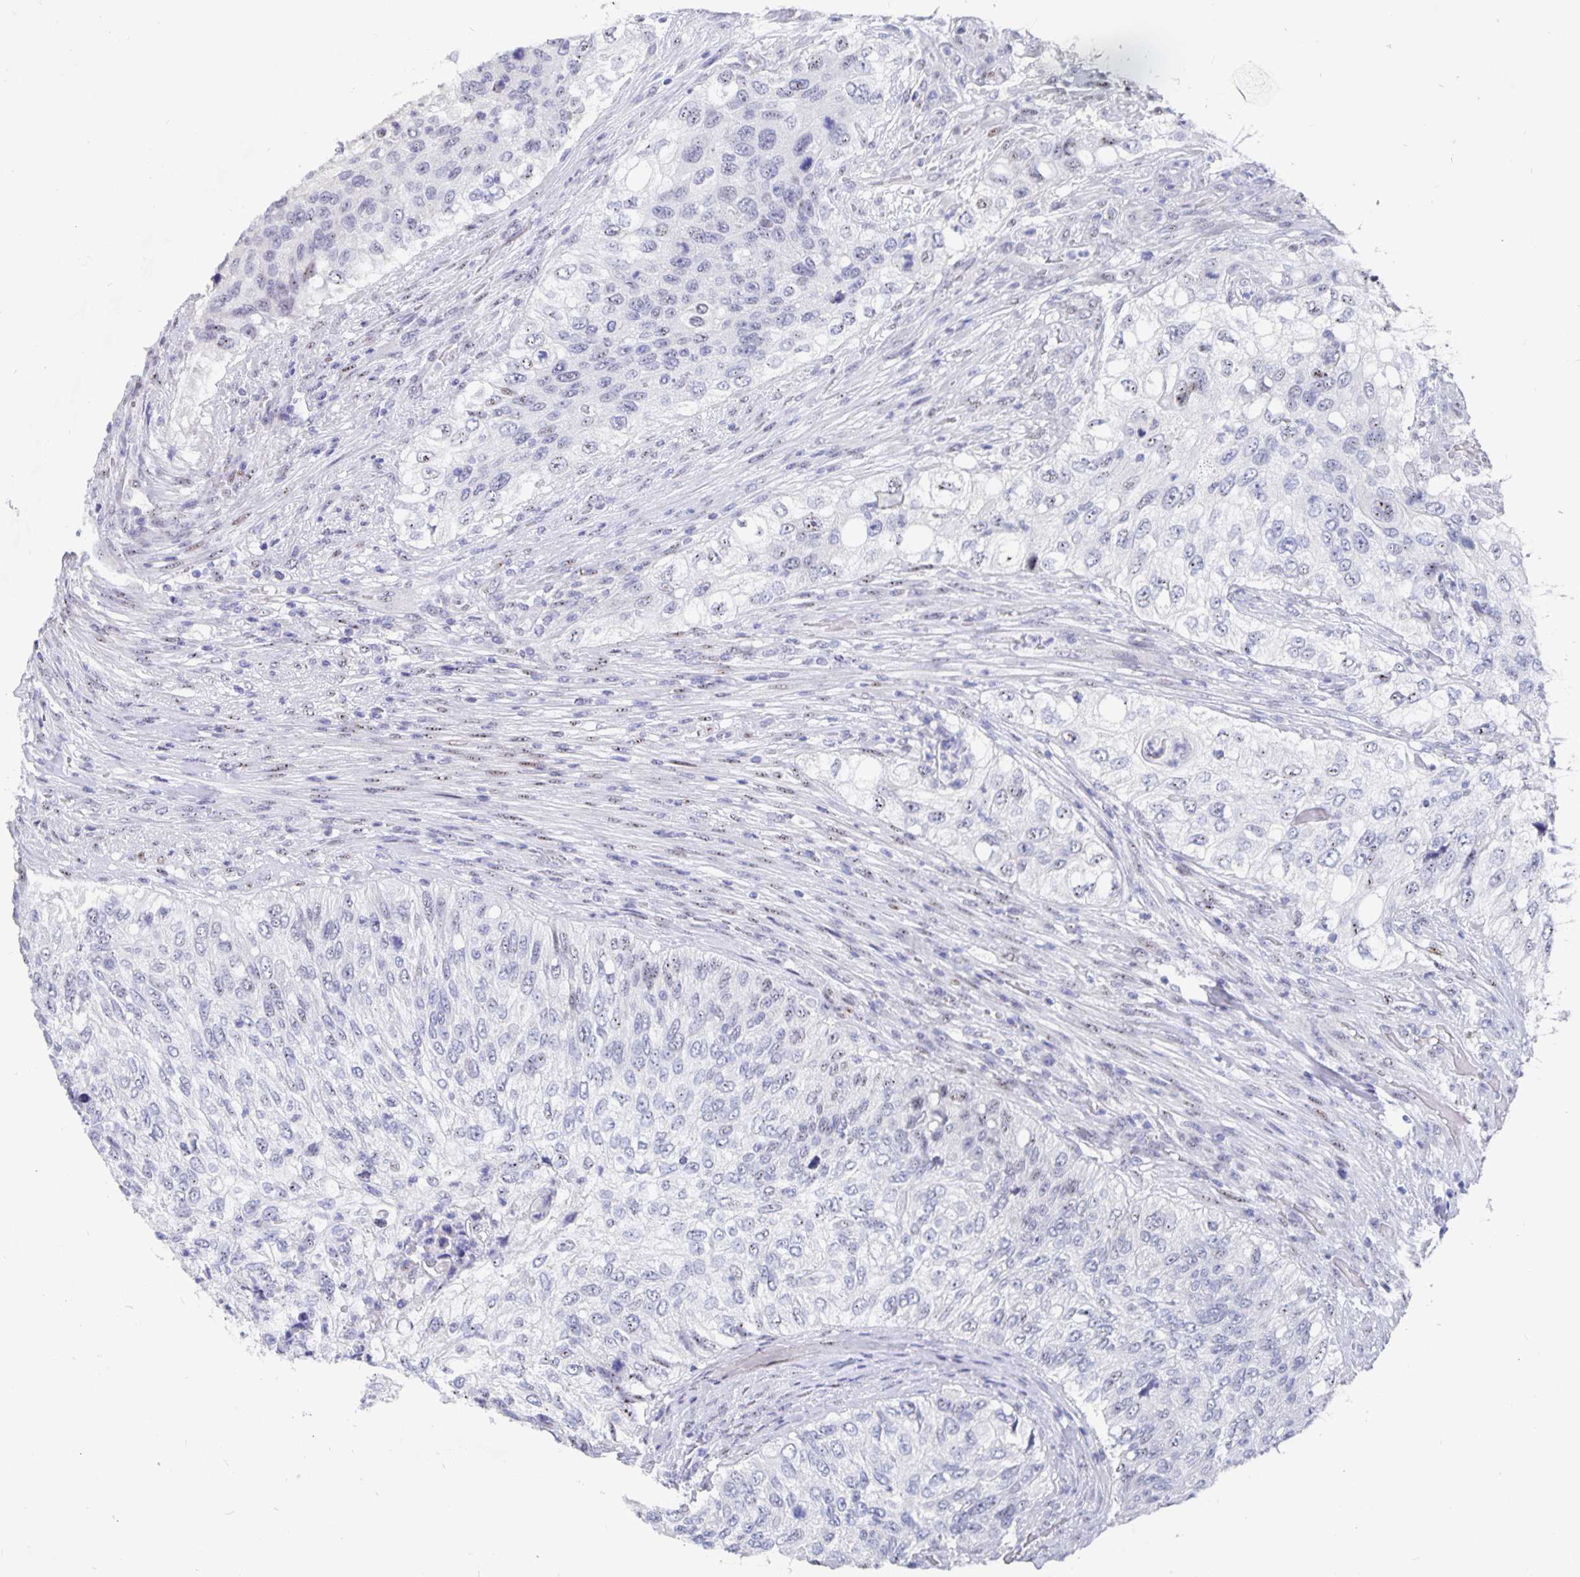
{"staining": {"intensity": "negative", "quantity": "none", "location": "none"}, "tissue": "urothelial cancer", "cell_type": "Tumor cells", "image_type": "cancer", "snomed": [{"axis": "morphology", "description": "Urothelial carcinoma, High grade"}, {"axis": "topography", "description": "Urinary bladder"}], "caption": "Urothelial cancer was stained to show a protein in brown. There is no significant expression in tumor cells.", "gene": "SMOC1", "patient": {"sex": "female", "age": 60}}